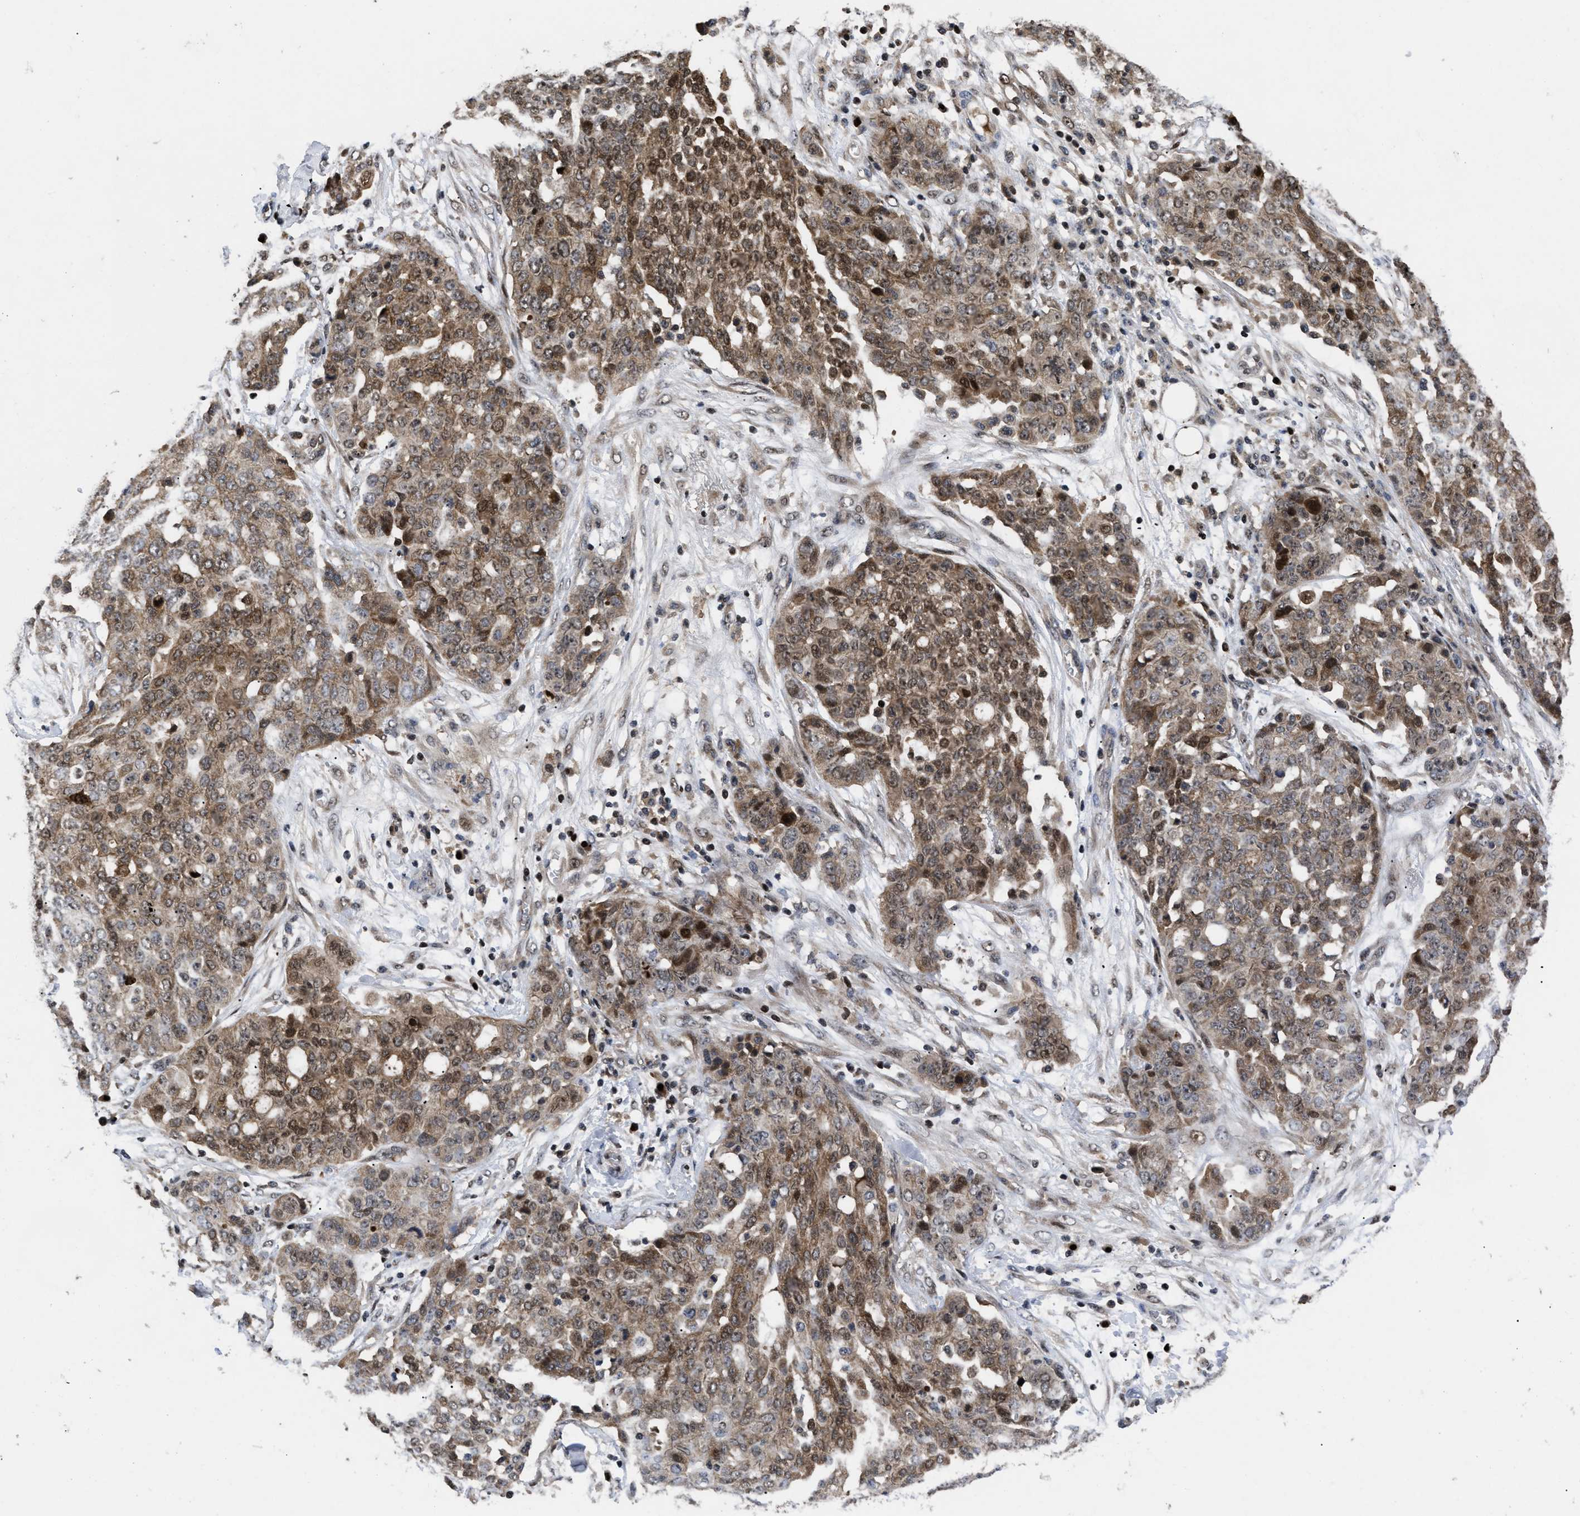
{"staining": {"intensity": "moderate", "quantity": ">75%", "location": "cytoplasmic/membranous,nuclear"}, "tissue": "ovarian cancer", "cell_type": "Tumor cells", "image_type": "cancer", "snomed": [{"axis": "morphology", "description": "Cystadenocarcinoma, serous, NOS"}, {"axis": "topography", "description": "Soft tissue"}, {"axis": "topography", "description": "Ovary"}], "caption": "Immunohistochemistry (DAB) staining of human ovarian serous cystadenocarcinoma demonstrates moderate cytoplasmic/membranous and nuclear protein staining in about >75% of tumor cells.", "gene": "FAM200A", "patient": {"sex": "female", "age": 57}}